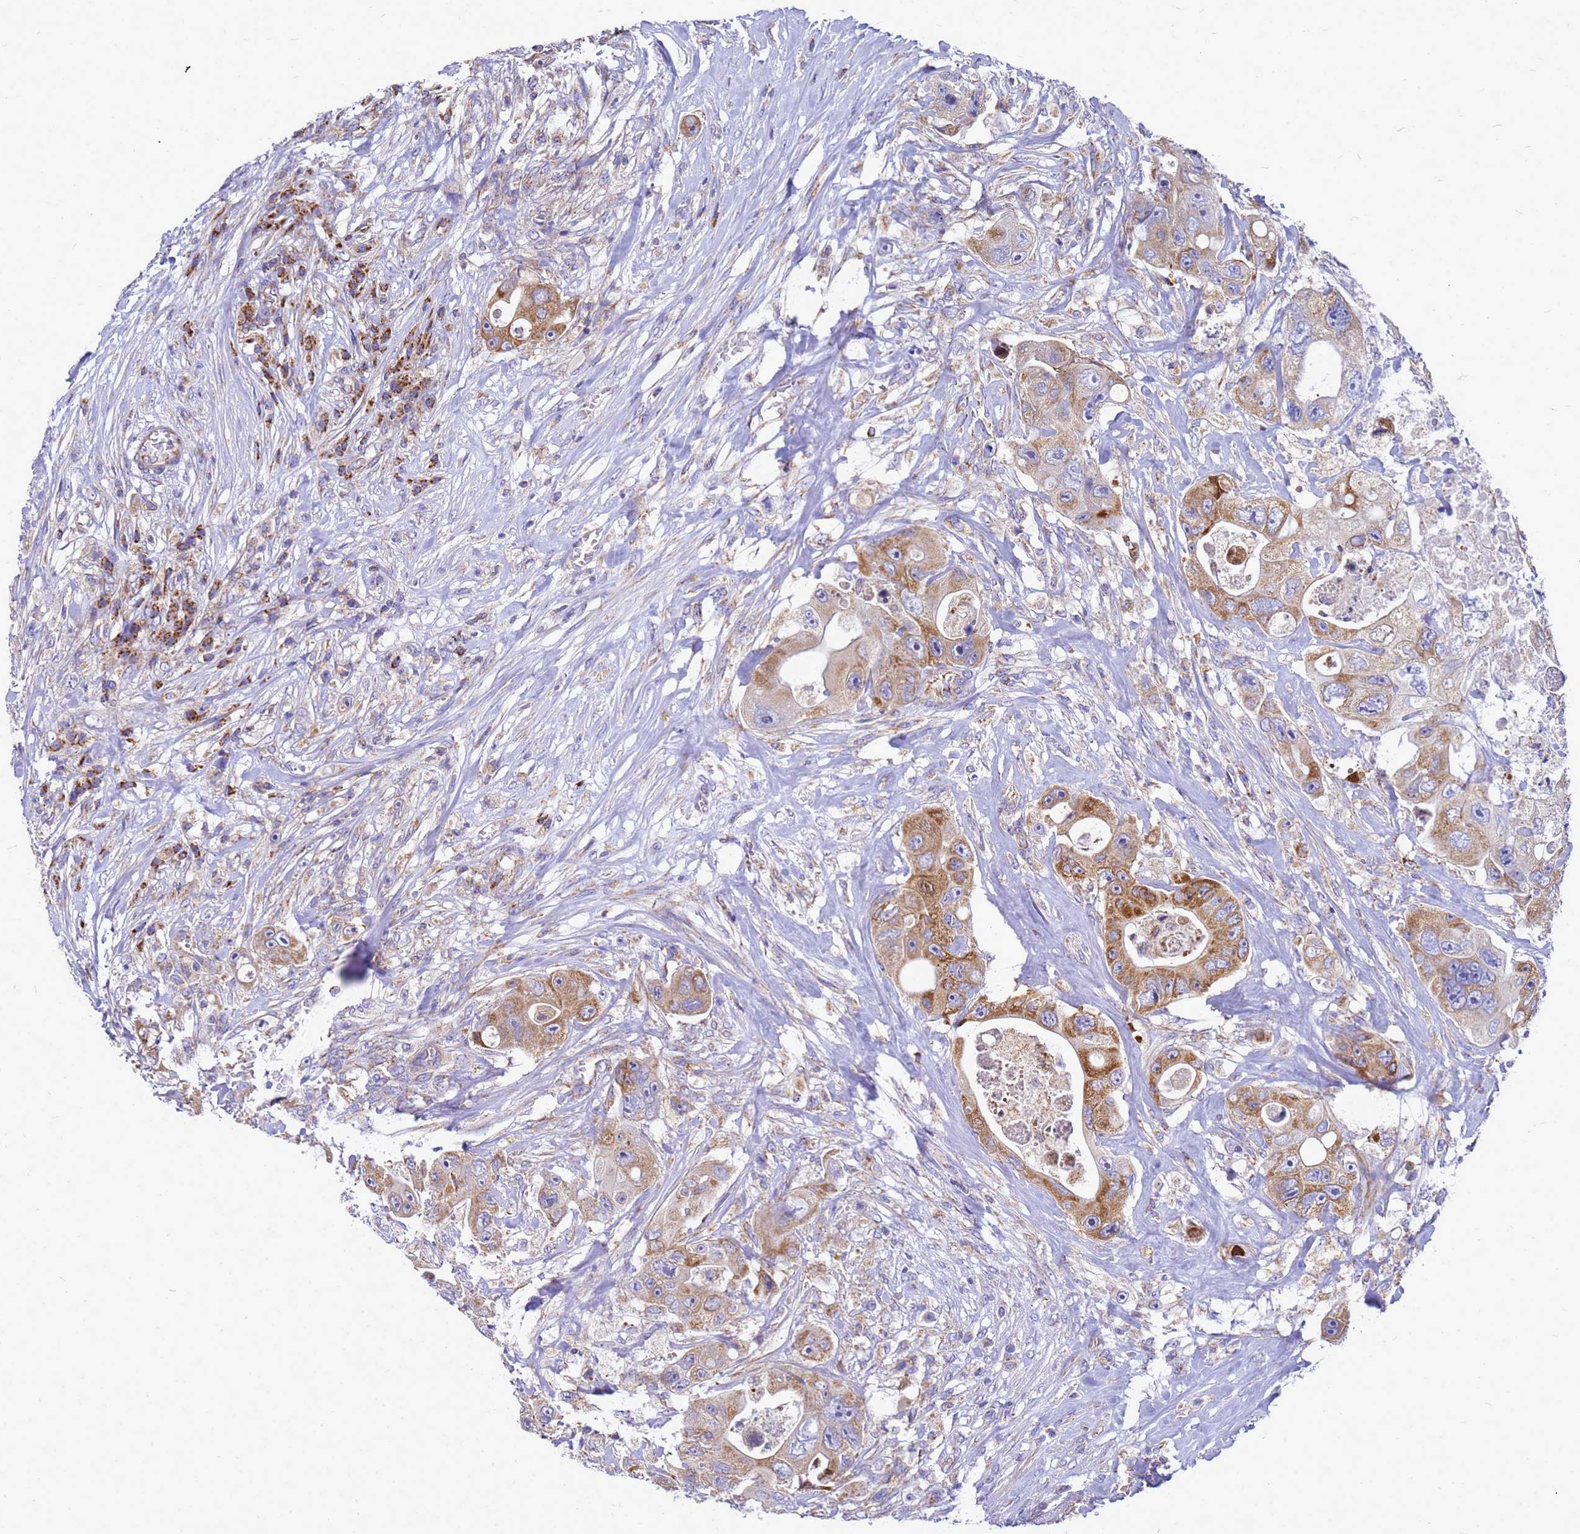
{"staining": {"intensity": "moderate", "quantity": "25%-75%", "location": "cytoplasmic/membranous"}, "tissue": "colorectal cancer", "cell_type": "Tumor cells", "image_type": "cancer", "snomed": [{"axis": "morphology", "description": "Adenocarcinoma, NOS"}, {"axis": "topography", "description": "Colon"}], "caption": "Colorectal adenocarcinoma was stained to show a protein in brown. There is medium levels of moderate cytoplasmic/membranous expression in about 25%-75% of tumor cells. (IHC, brightfield microscopy, high magnification).", "gene": "CMC4", "patient": {"sex": "female", "age": 46}}